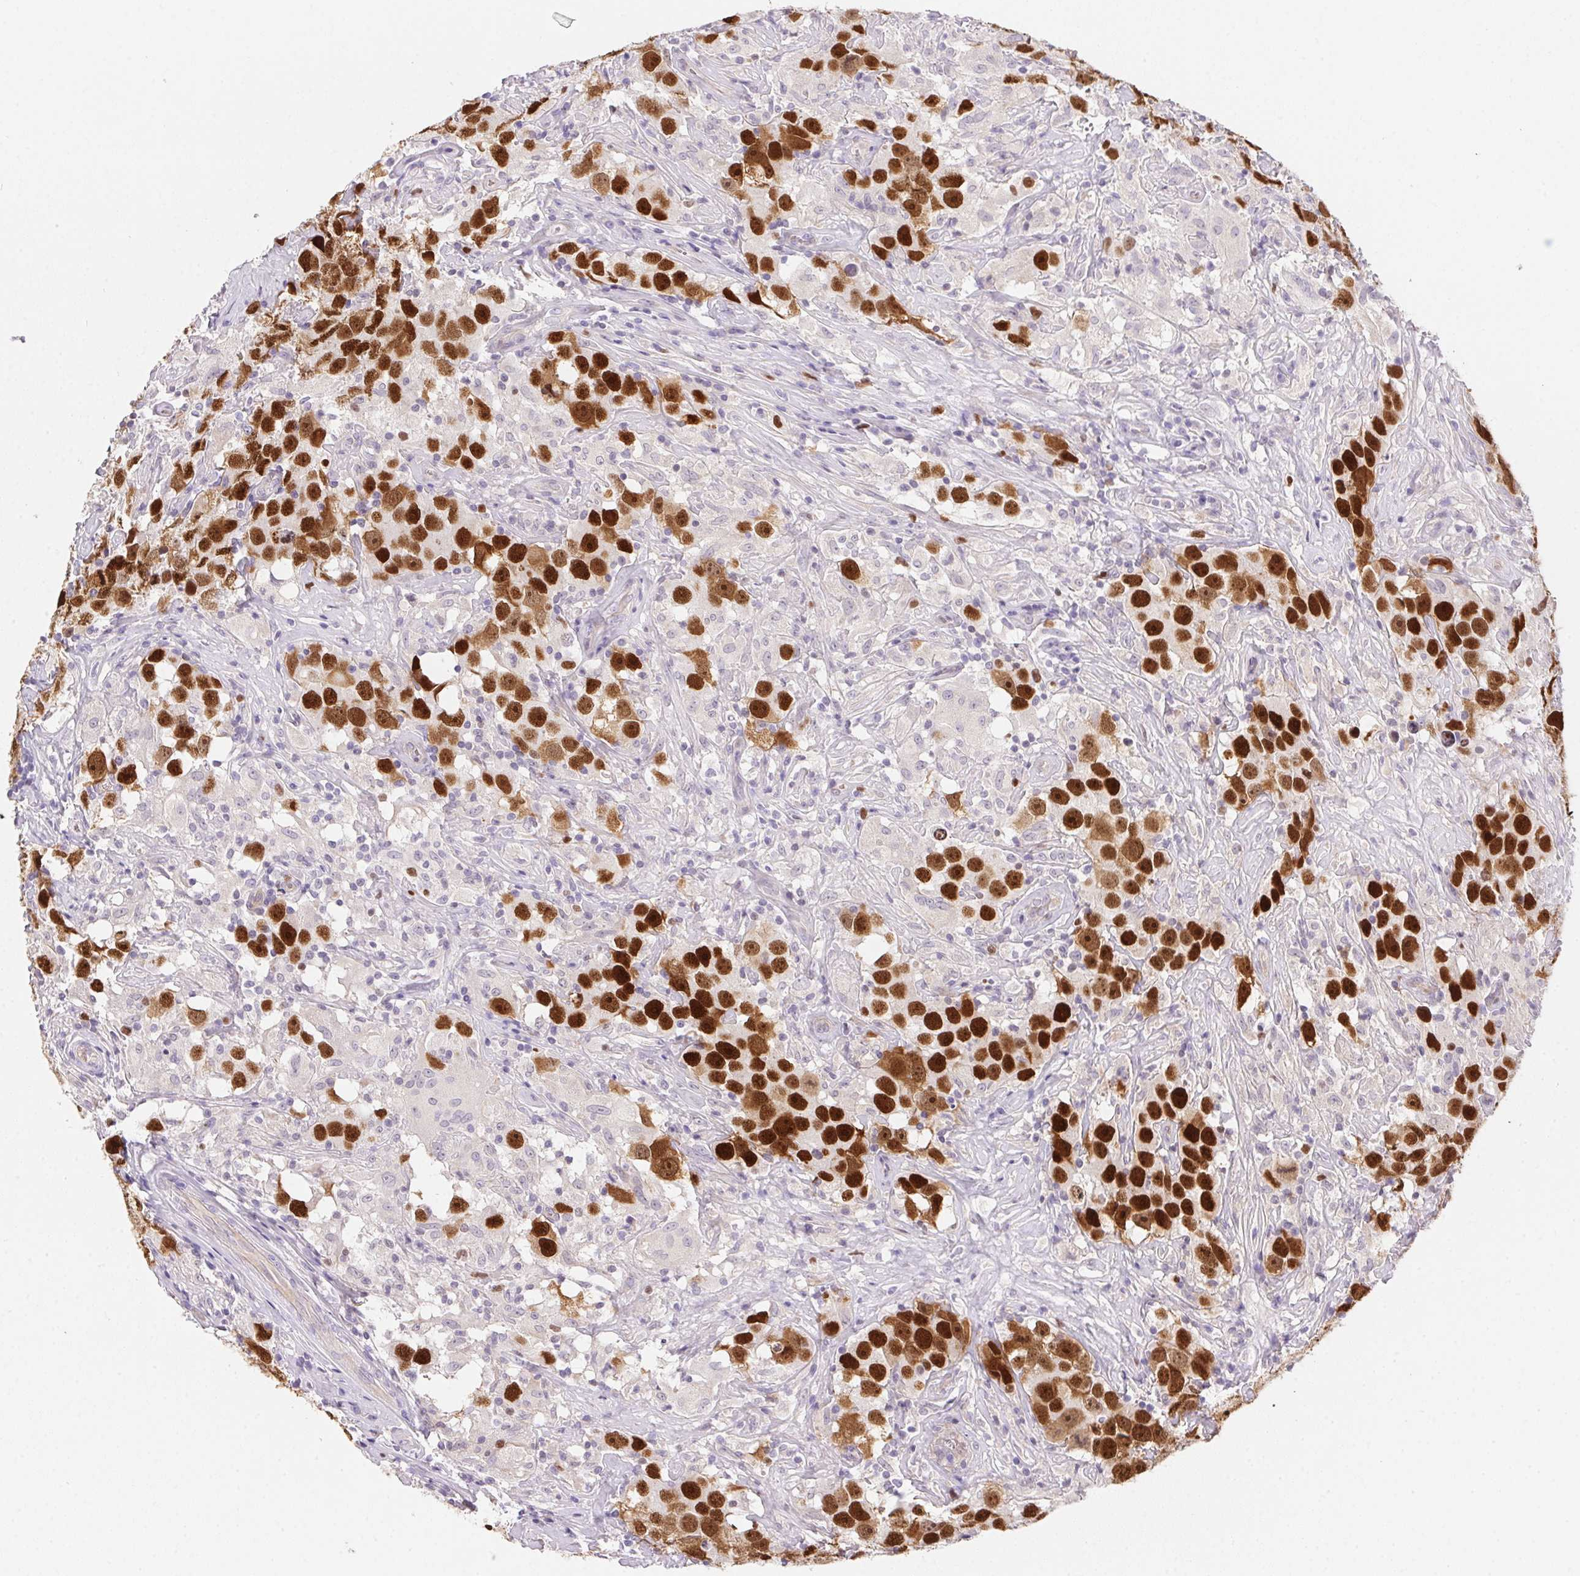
{"staining": {"intensity": "strong", "quantity": ">75%", "location": "nuclear"}, "tissue": "testis cancer", "cell_type": "Tumor cells", "image_type": "cancer", "snomed": [{"axis": "morphology", "description": "Seminoma, NOS"}, {"axis": "topography", "description": "Testis"}], "caption": "Protein staining shows strong nuclear staining in about >75% of tumor cells in testis cancer. (DAB (3,3'-diaminobenzidine) IHC with brightfield microscopy, high magnification).", "gene": "HELLS", "patient": {"sex": "male", "age": 49}}